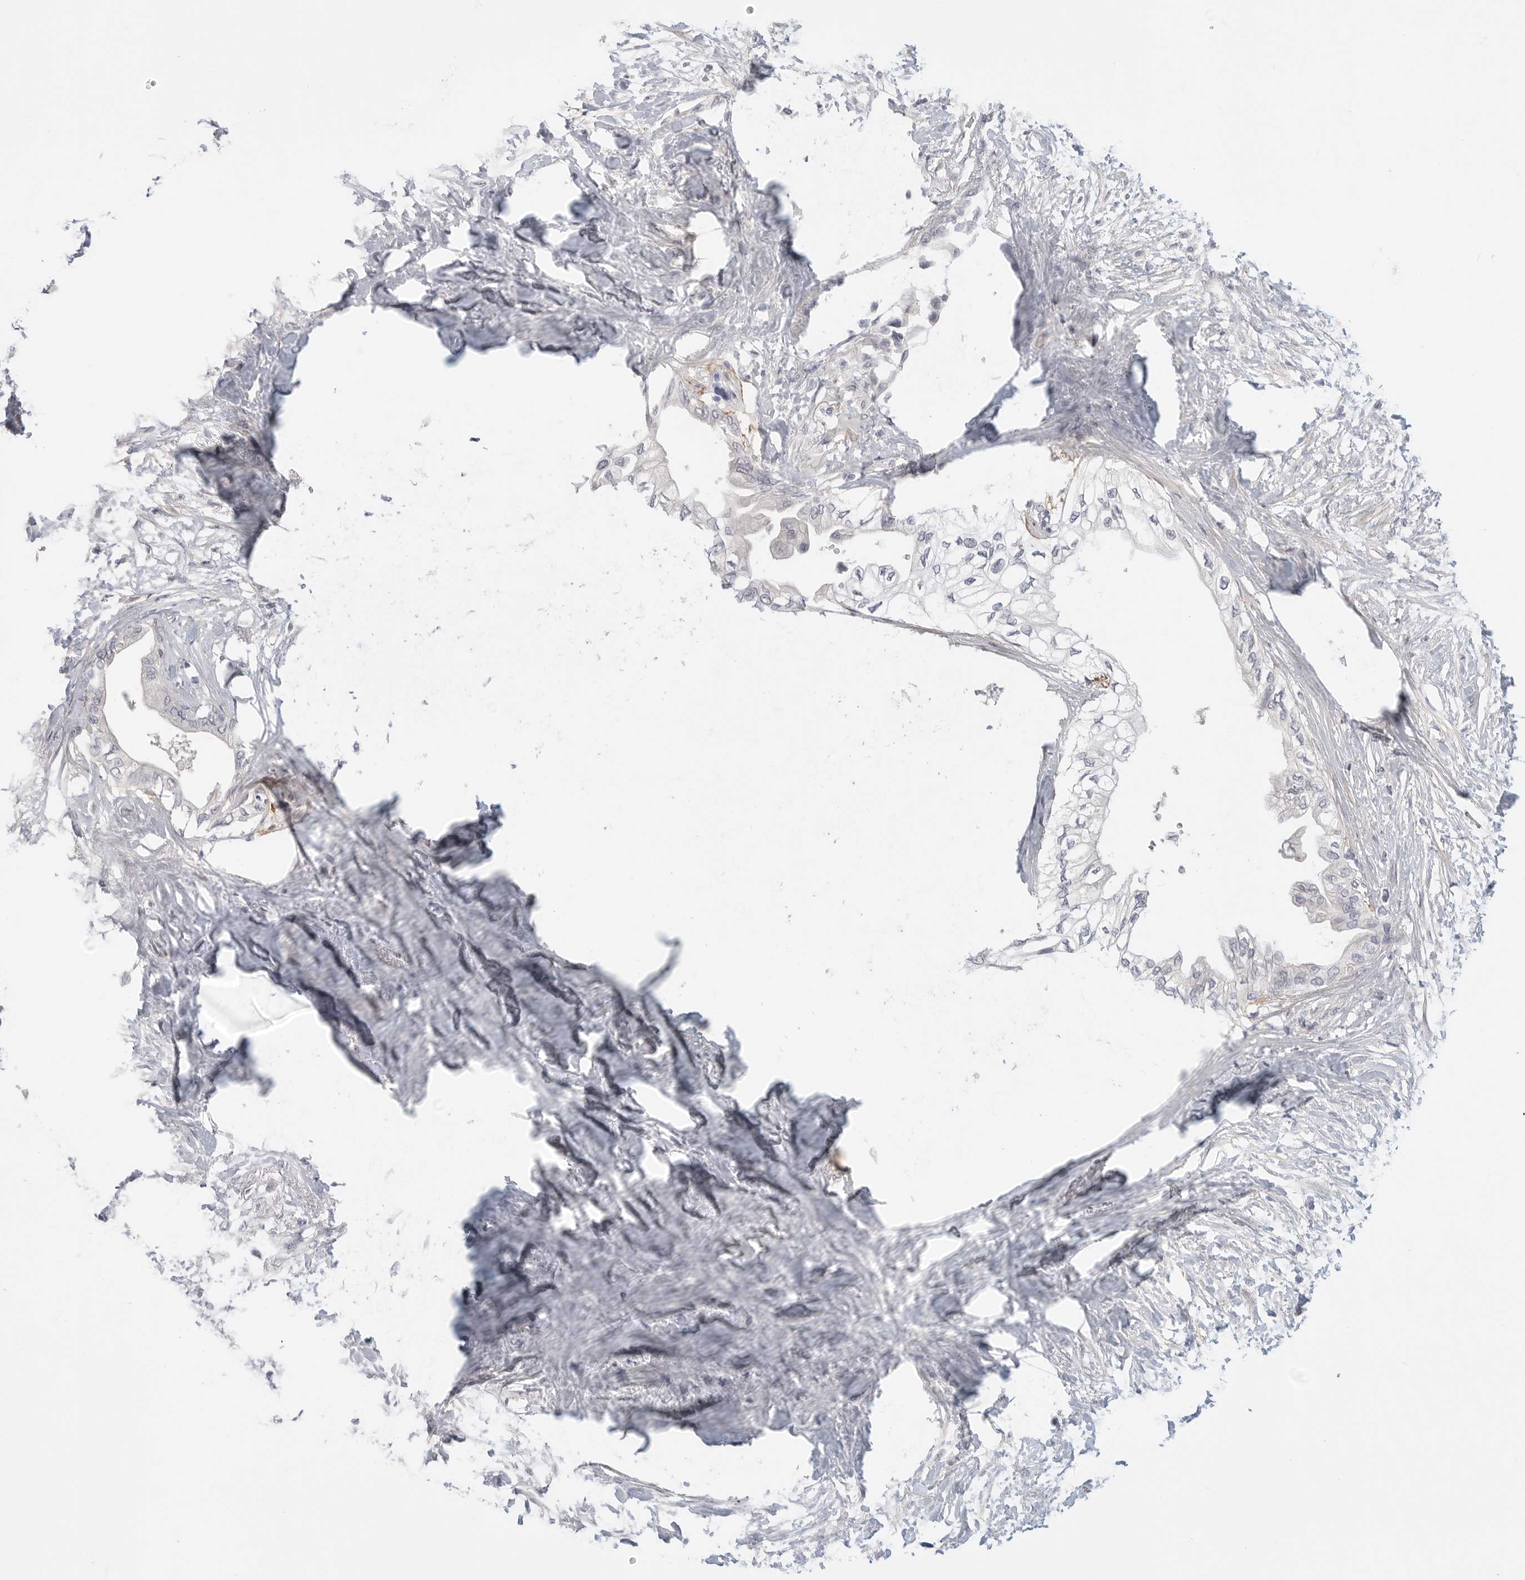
{"staining": {"intensity": "negative", "quantity": "none", "location": "none"}, "tissue": "pancreatic cancer", "cell_type": "Tumor cells", "image_type": "cancer", "snomed": [{"axis": "morphology", "description": "Normal tissue, NOS"}, {"axis": "morphology", "description": "Adenocarcinoma, NOS"}, {"axis": "topography", "description": "Pancreas"}, {"axis": "topography", "description": "Duodenum"}], "caption": "A histopathology image of human pancreatic cancer is negative for staining in tumor cells.", "gene": "FBN2", "patient": {"sex": "female", "age": 60}}